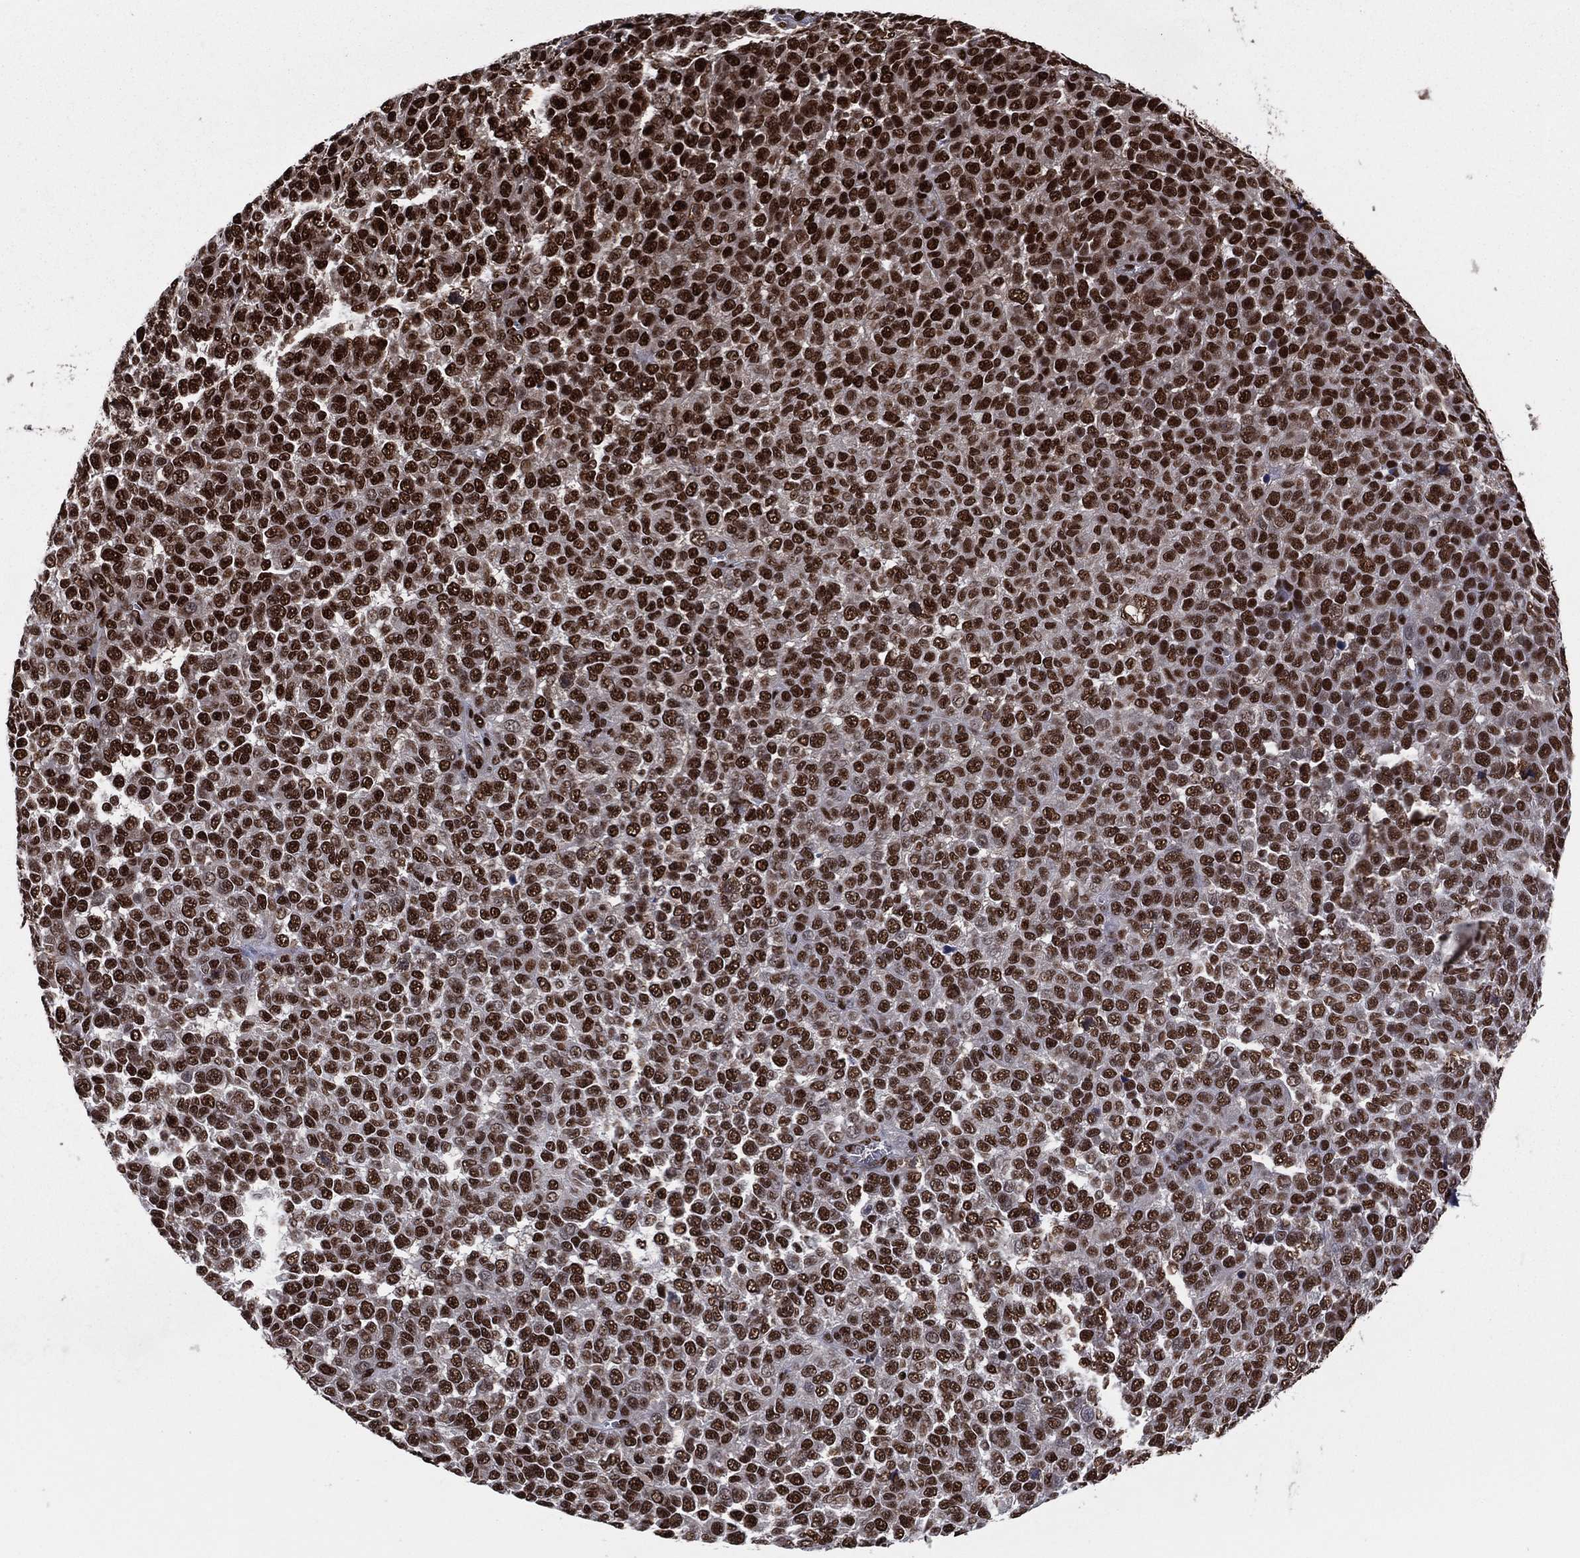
{"staining": {"intensity": "strong", "quantity": ">75%", "location": "nuclear"}, "tissue": "melanoma", "cell_type": "Tumor cells", "image_type": "cancer", "snomed": [{"axis": "morphology", "description": "Malignant melanoma, NOS"}, {"axis": "topography", "description": "Skin"}], "caption": "Melanoma stained with immunohistochemistry reveals strong nuclear positivity in about >75% of tumor cells.", "gene": "TP53BP1", "patient": {"sex": "female", "age": 95}}